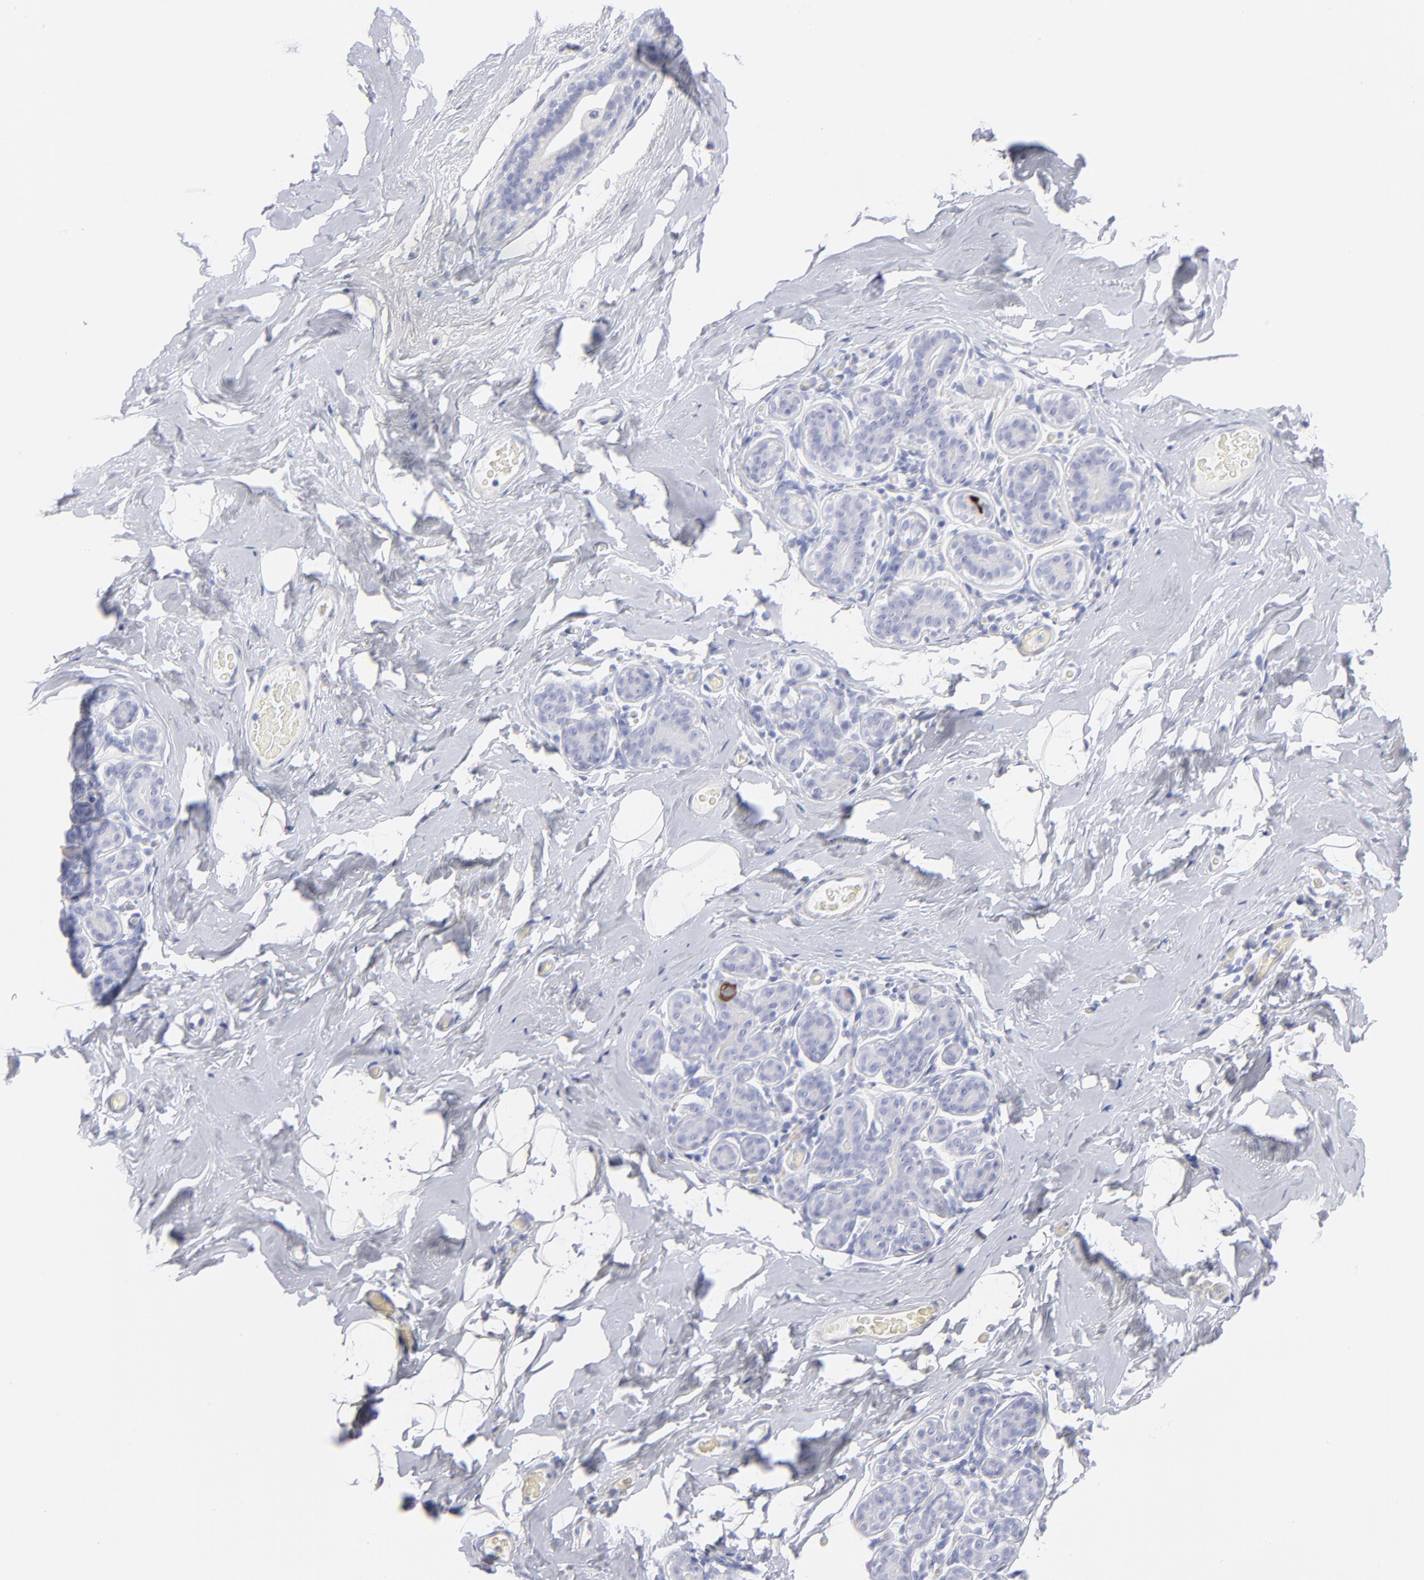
{"staining": {"intensity": "negative", "quantity": "none", "location": "none"}, "tissue": "breast", "cell_type": "Adipocytes", "image_type": "normal", "snomed": [{"axis": "morphology", "description": "Normal tissue, NOS"}, {"axis": "topography", "description": "Breast"}, {"axis": "topography", "description": "Soft tissue"}], "caption": "Image shows no protein staining in adipocytes of unremarkable breast.", "gene": "CCNB1", "patient": {"sex": "female", "age": 75}}